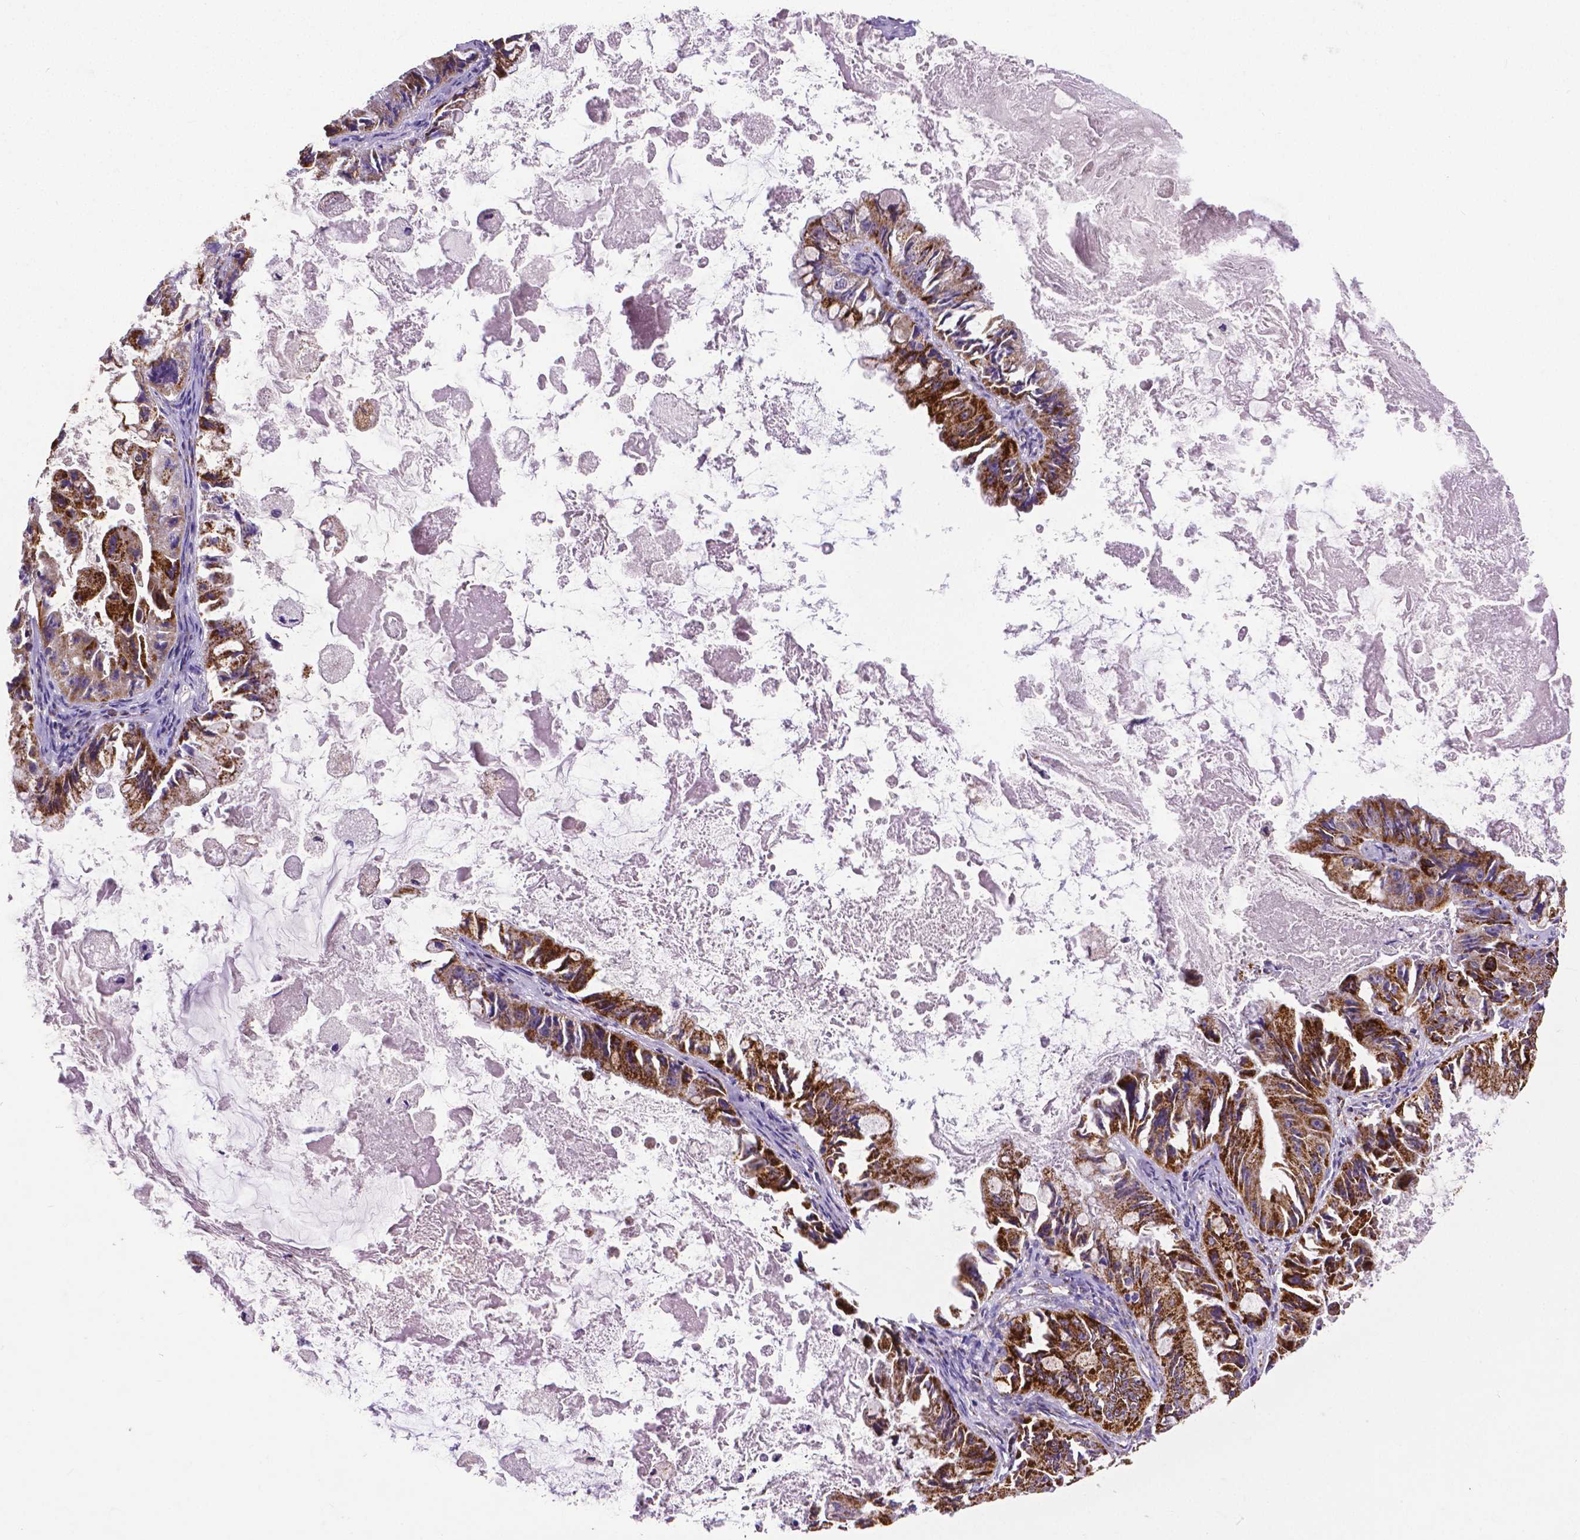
{"staining": {"intensity": "strong", "quantity": ">75%", "location": "cytoplasmic/membranous"}, "tissue": "ovarian cancer", "cell_type": "Tumor cells", "image_type": "cancer", "snomed": [{"axis": "morphology", "description": "Cystadenocarcinoma, mucinous, NOS"}, {"axis": "topography", "description": "Ovary"}], "caption": "The histopathology image reveals immunohistochemical staining of mucinous cystadenocarcinoma (ovarian). There is strong cytoplasmic/membranous positivity is identified in about >75% of tumor cells.", "gene": "MACC1", "patient": {"sex": "female", "age": 61}}